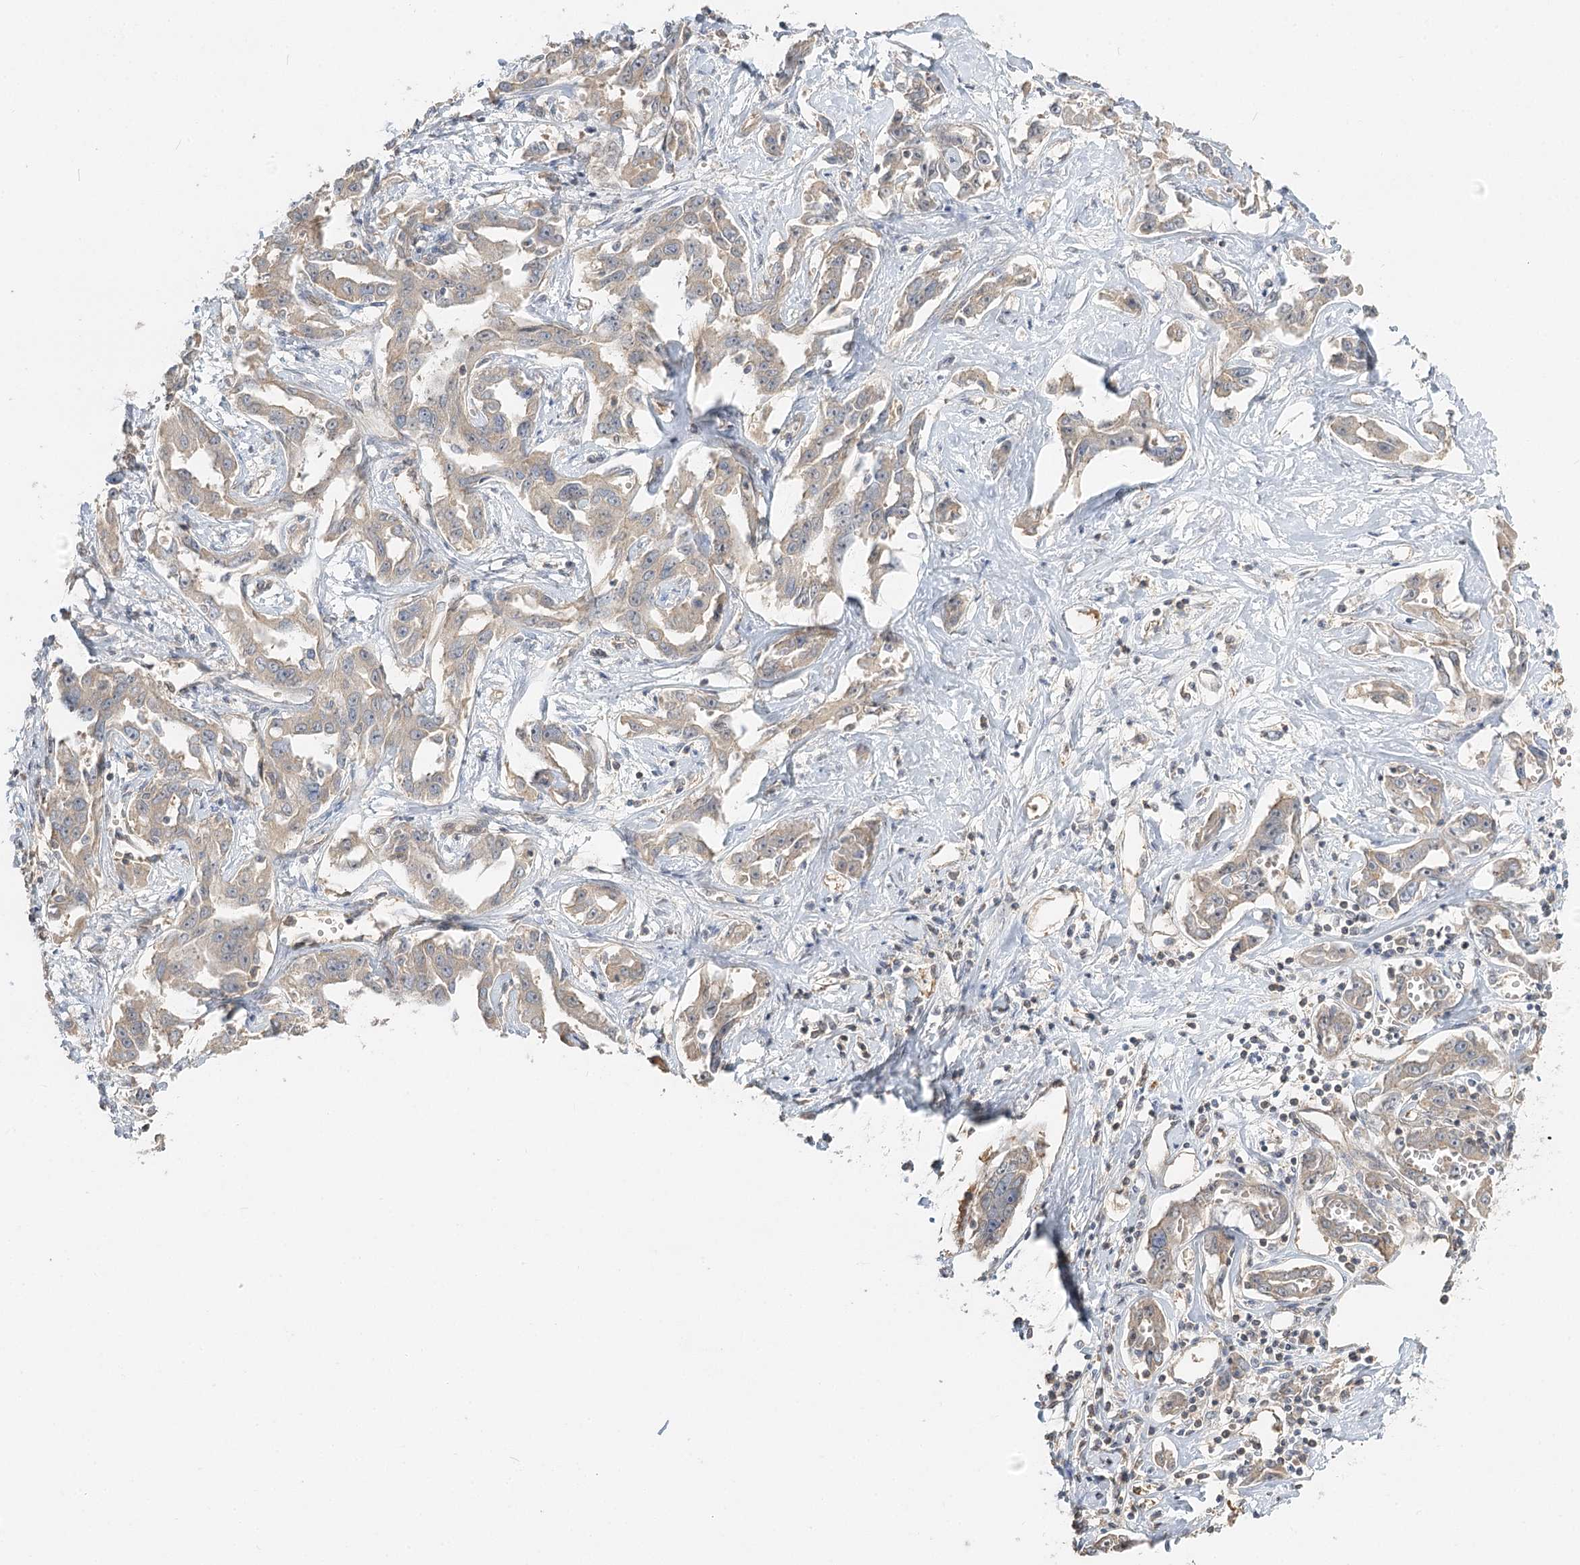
{"staining": {"intensity": "weak", "quantity": "25%-75%", "location": "cytoplasmic/membranous"}, "tissue": "liver cancer", "cell_type": "Tumor cells", "image_type": "cancer", "snomed": [{"axis": "morphology", "description": "Cholangiocarcinoma"}, {"axis": "topography", "description": "Liver"}], "caption": "The photomicrograph exhibits staining of cholangiocarcinoma (liver), revealing weak cytoplasmic/membranous protein positivity (brown color) within tumor cells.", "gene": "GUCY2C", "patient": {"sex": "male", "age": 59}}